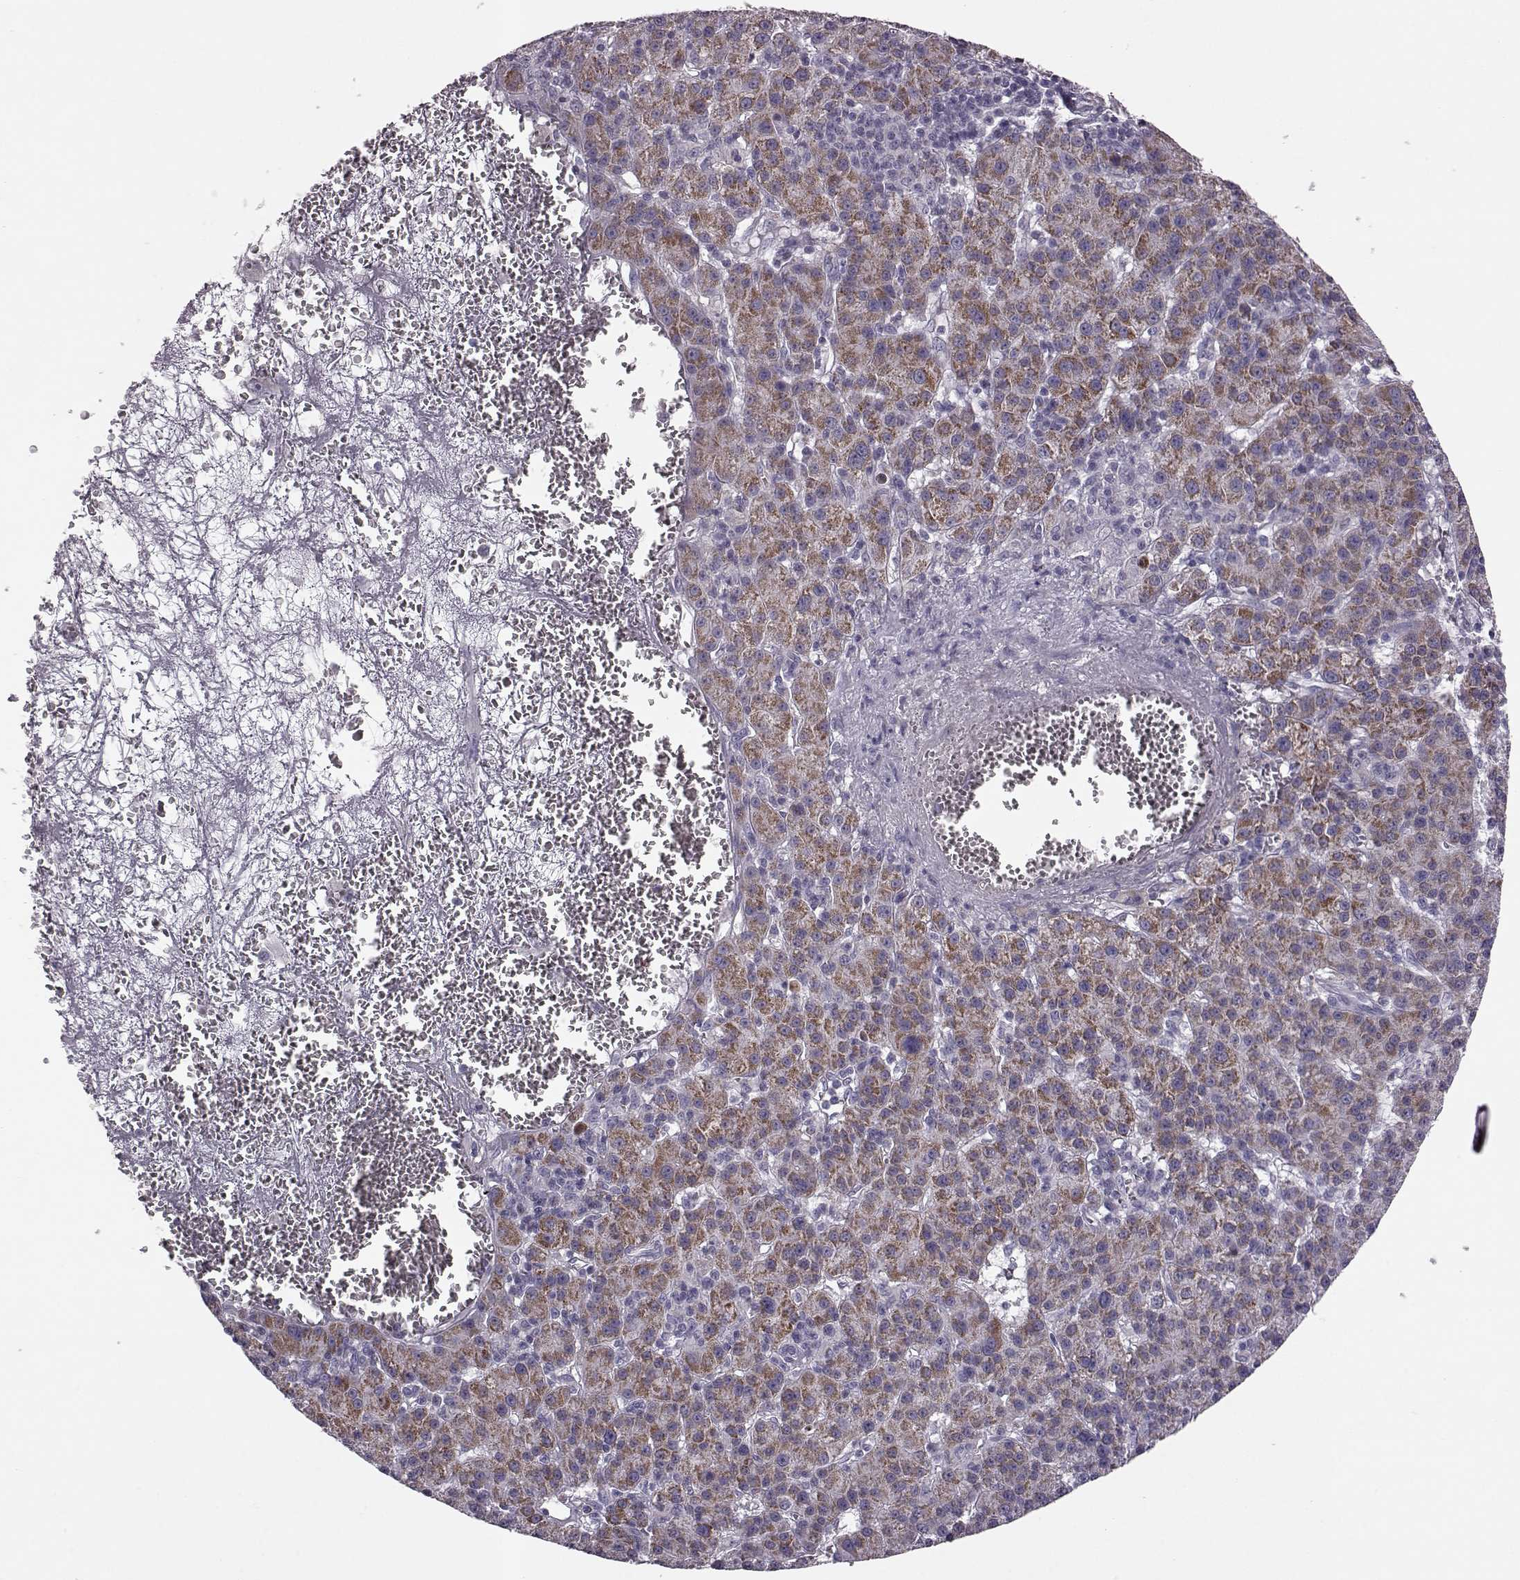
{"staining": {"intensity": "moderate", "quantity": ">75%", "location": "cytoplasmic/membranous"}, "tissue": "liver cancer", "cell_type": "Tumor cells", "image_type": "cancer", "snomed": [{"axis": "morphology", "description": "Carcinoma, Hepatocellular, NOS"}, {"axis": "topography", "description": "Liver"}], "caption": "A high-resolution micrograph shows immunohistochemistry staining of liver cancer (hepatocellular carcinoma), which shows moderate cytoplasmic/membranous staining in approximately >75% of tumor cells. The protein of interest is shown in brown color, while the nuclei are stained blue.", "gene": "RIMS2", "patient": {"sex": "female", "age": 60}}